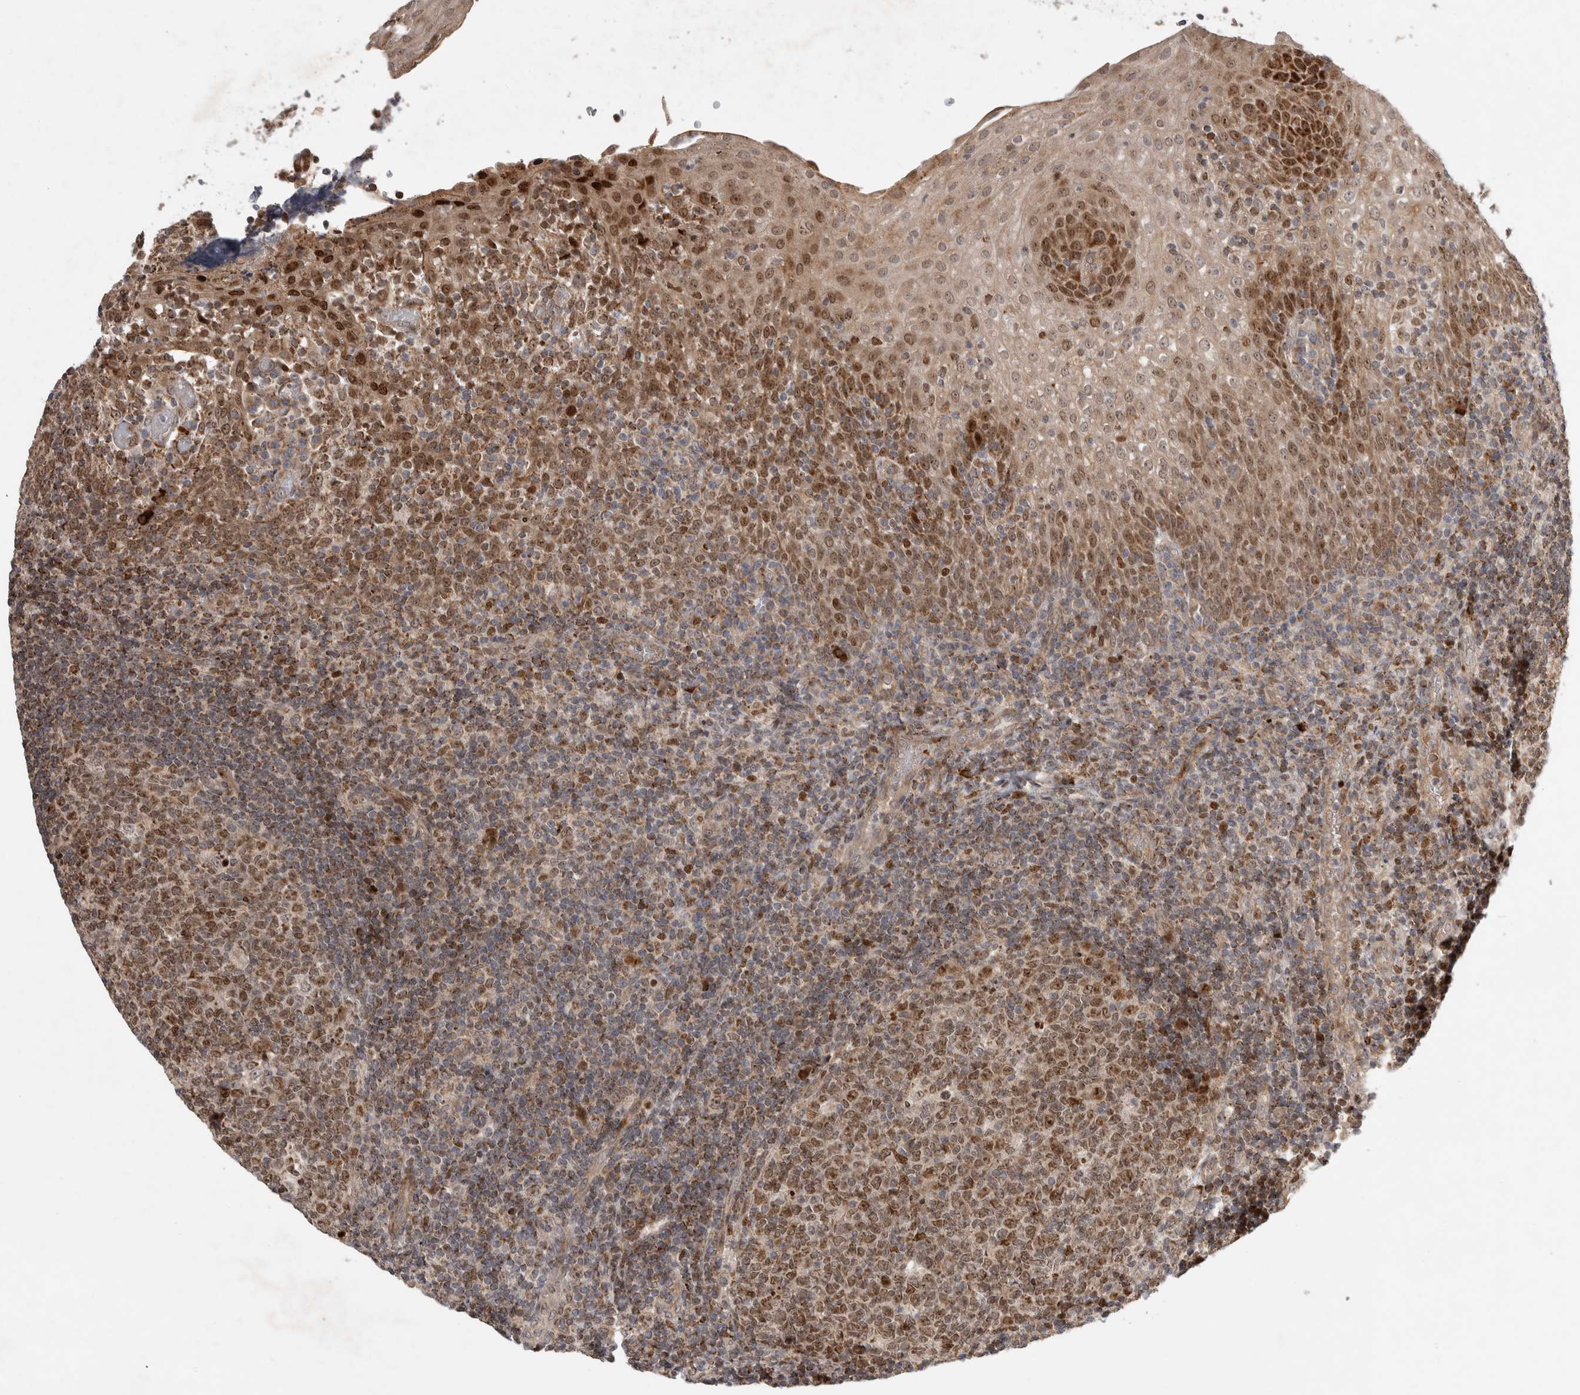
{"staining": {"intensity": "moderate", "quantity": "25%-75%", "location": "cytoplasmic/membranous,nuclear"}, "tissue": "tonsil", "cell_type": "Germinal center cells", "image_type": "normal", "snomed": [{"axis": "morphology", "description": "Normal tissue, NOS"}, {"axis": "topography", "description": "Tonsil"}], "caption": "A brown stain labels moderate cytoplasmic/membranous,nuclear expression of a protein in germinal center cells of normal tonsil.", "gene": "INSRR", "patient": {"sex": "female", "age": 19}}